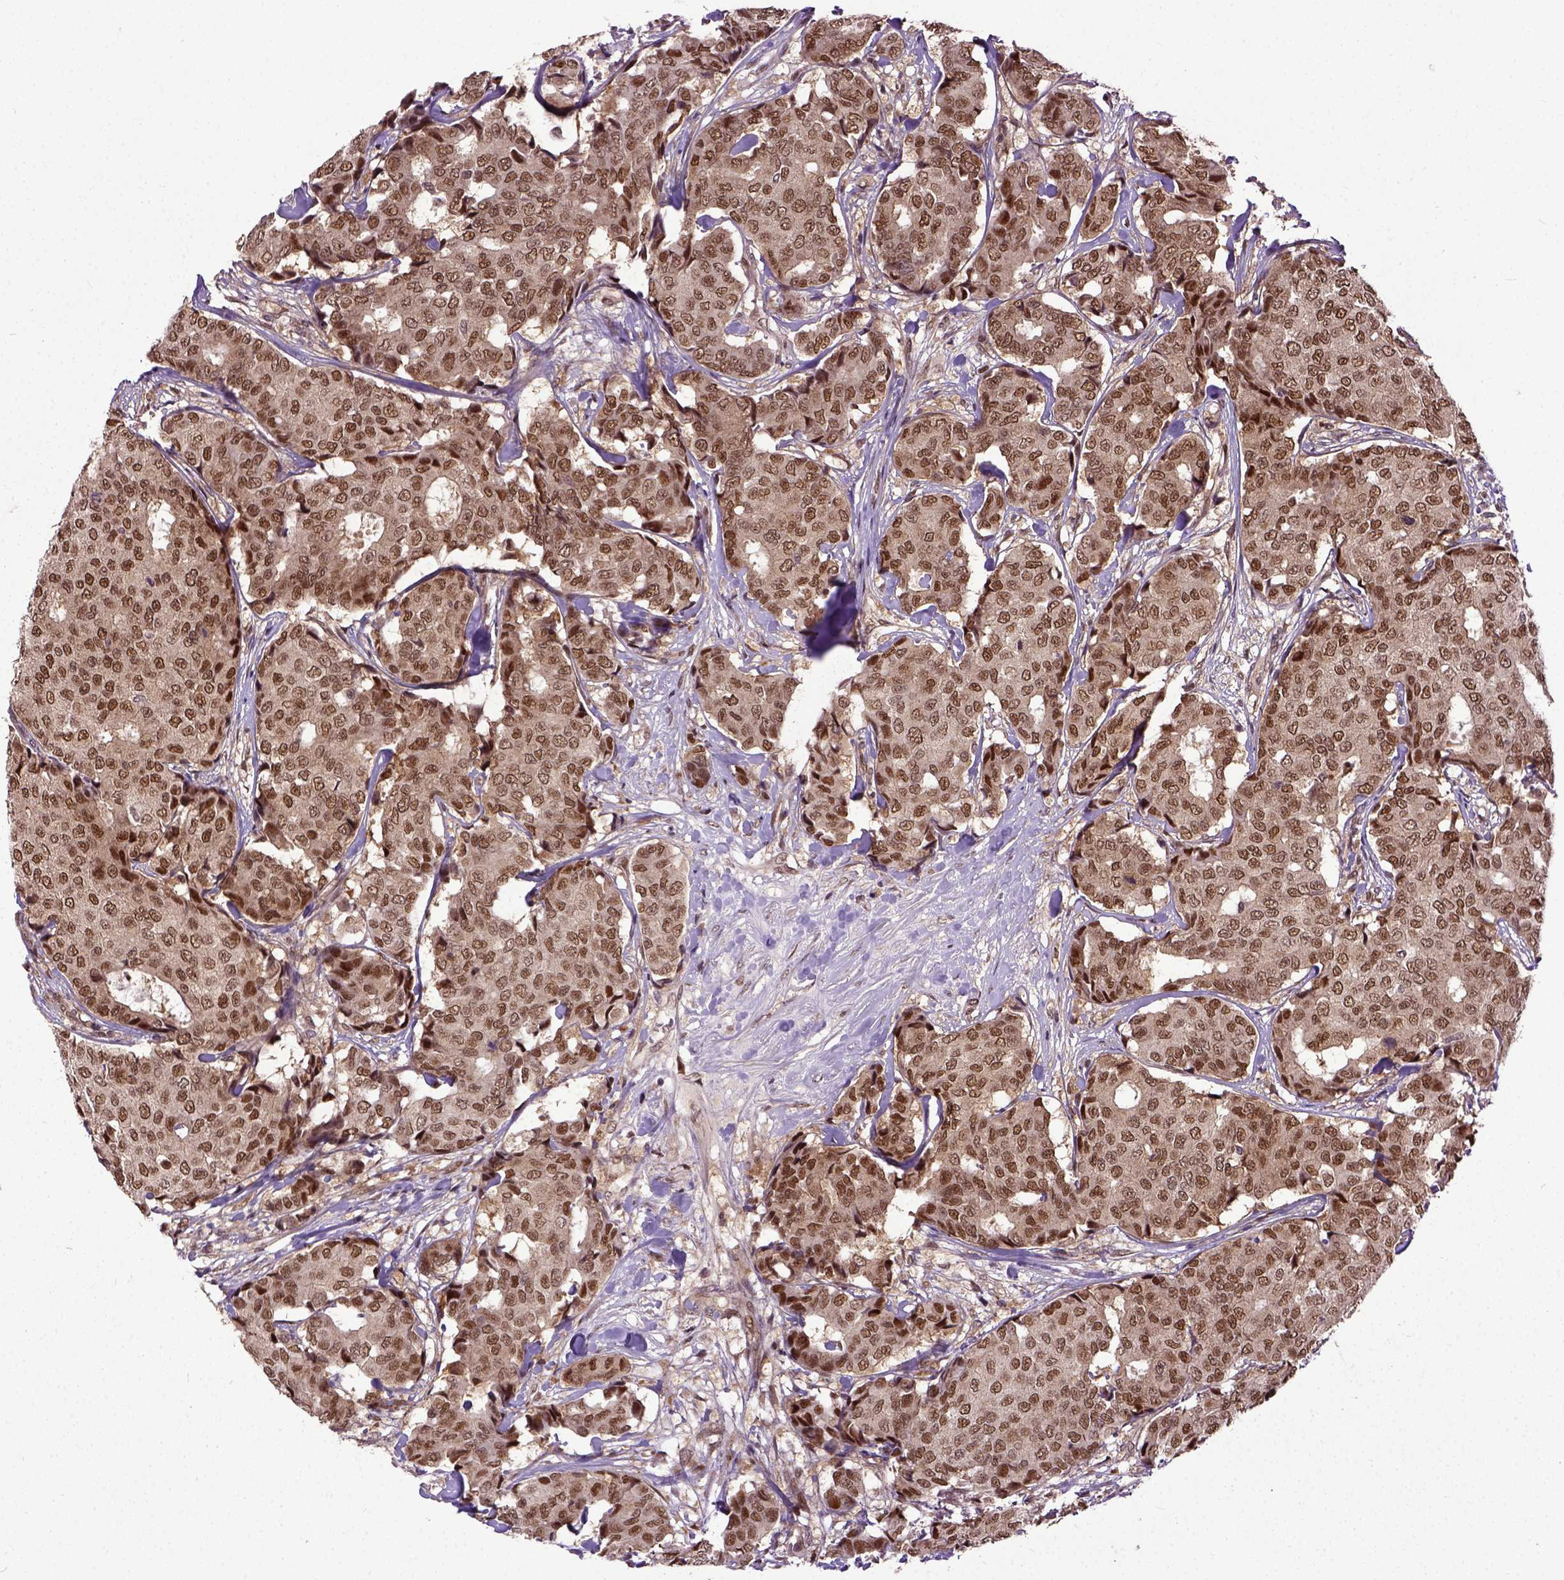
{"staining": {"intensity": "moderate", "quantity": ">75%", "location": "nuclear"}, "tissue": "breast cancer", "cell_type": "Tumor cells", "image_type": "cancer", "snomed": [{"axis": "morphology", "description": "Duct carcinoma"}, {"axis": "topography", "description": "Breast"}], "caption": "A high-resolution image shows immunohistochemistry (IHC) staining of breast cancer (invasive ductal carcinoma), which shows moderate nuclear positivity in approximately >75% of tumor cells. (Stains: DAB in brown, nuclei in blue, Microscopy: brightfield microscopy at high magnification).", "gene": "UBA3", "patient": {"sex": "female", "age": 75}}